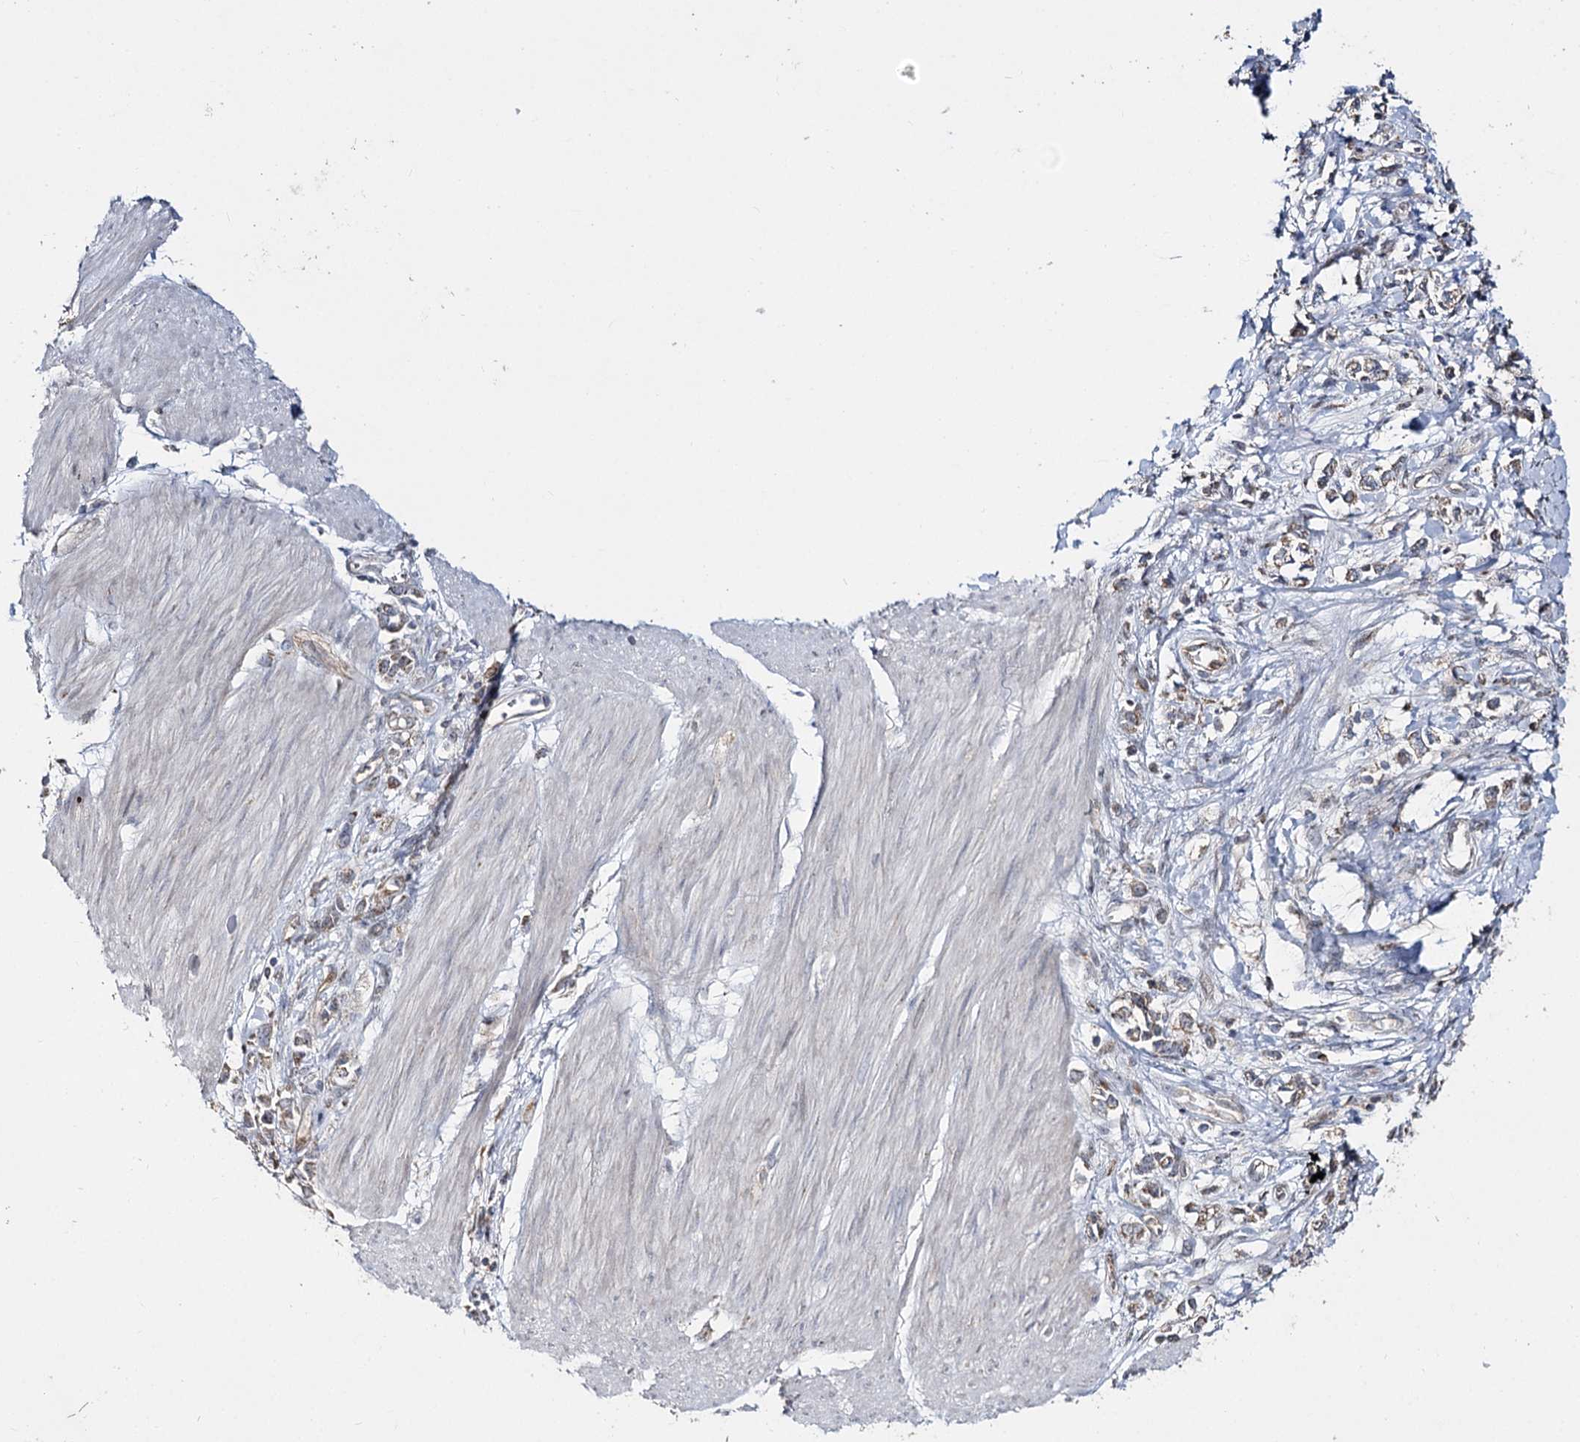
{"staining": {"intensity": "weak", "quantity": "25%-75%", "location": "cytoplasmic/membranous"}, "tissue": "stomach cancer", "cell_type": "Tumor cells", "image_type": "cancer", "snomed": [{"axis": "morphology", "description": "Adenocarcinoma, NOS"}, {"axis": "topography", "description": "Stomach"}], "caption": "This image exhibits adenocarcinoma (stomach) stained with immunohistochemistry (IHC) to label a protein in brown. The cytoplasmic/membranous of tumor cells show weak positivity for the protein. Nuclei are counter-stained blue.", "gene": "CBR4", "patient": {"sex": "female", "age": 76}}